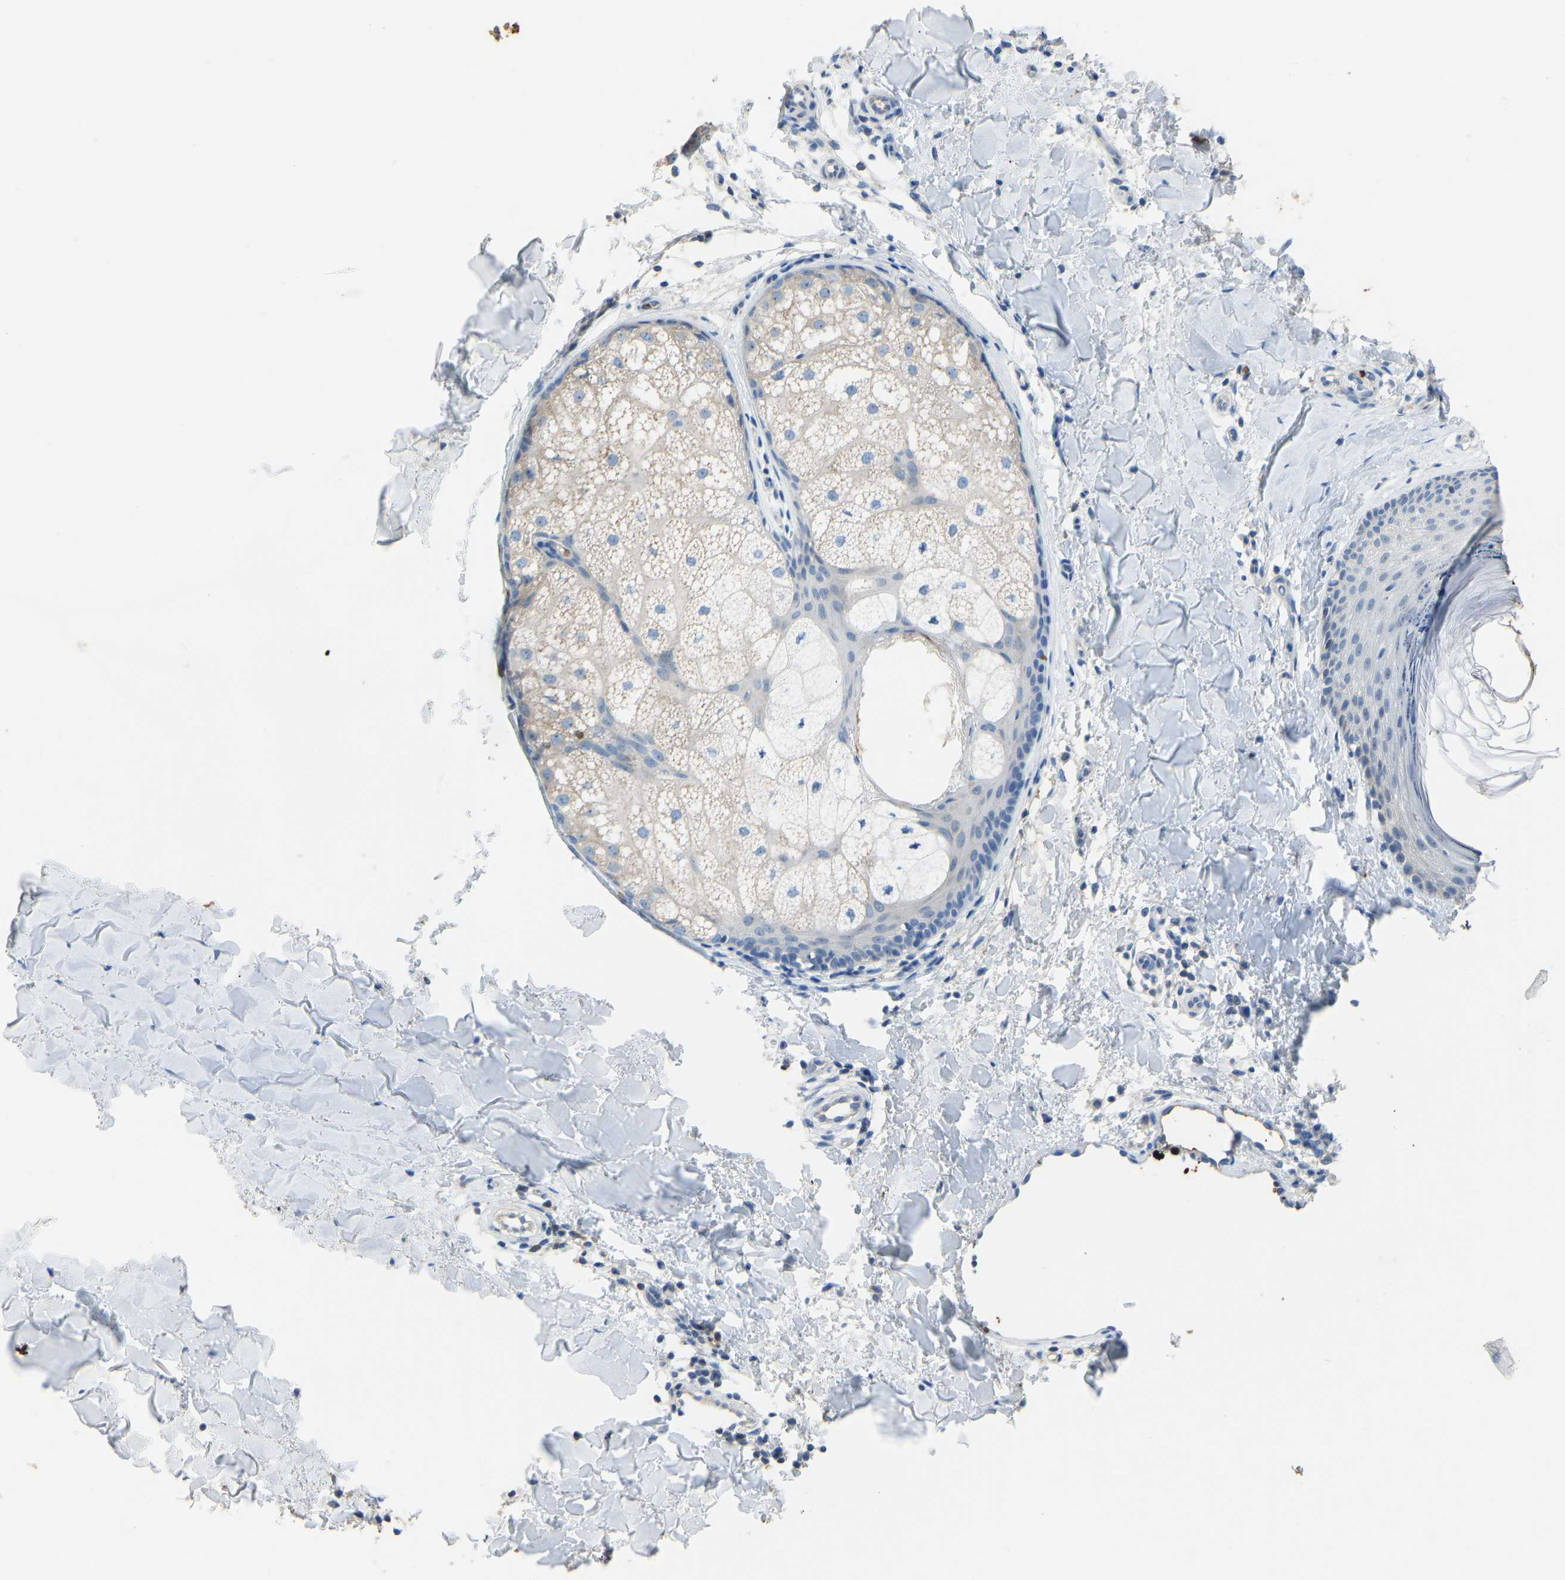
{"staining": {"intensity": "negative", "quantity": "none", "location": "none"}, "tissue": "skin", "cell_type": "Fibroblasts", "image_type": "normal", "snomed": [{"axis": "morphology", "description": "Normal tissue, NOS"}, {"axis": "morphology", "description": "Malignant melanoma, Metastatic site"}, {"axis": "topography", "description": "Skin"}], "caption": "The micrograph shows no staining of fibroblasts in benign skin. (DAB (3,3'-diaminobenzidine) IHC with hematoxylin counter stain).", "gene": "PIGS", "patient": {"sex": "male", "age": 41}}